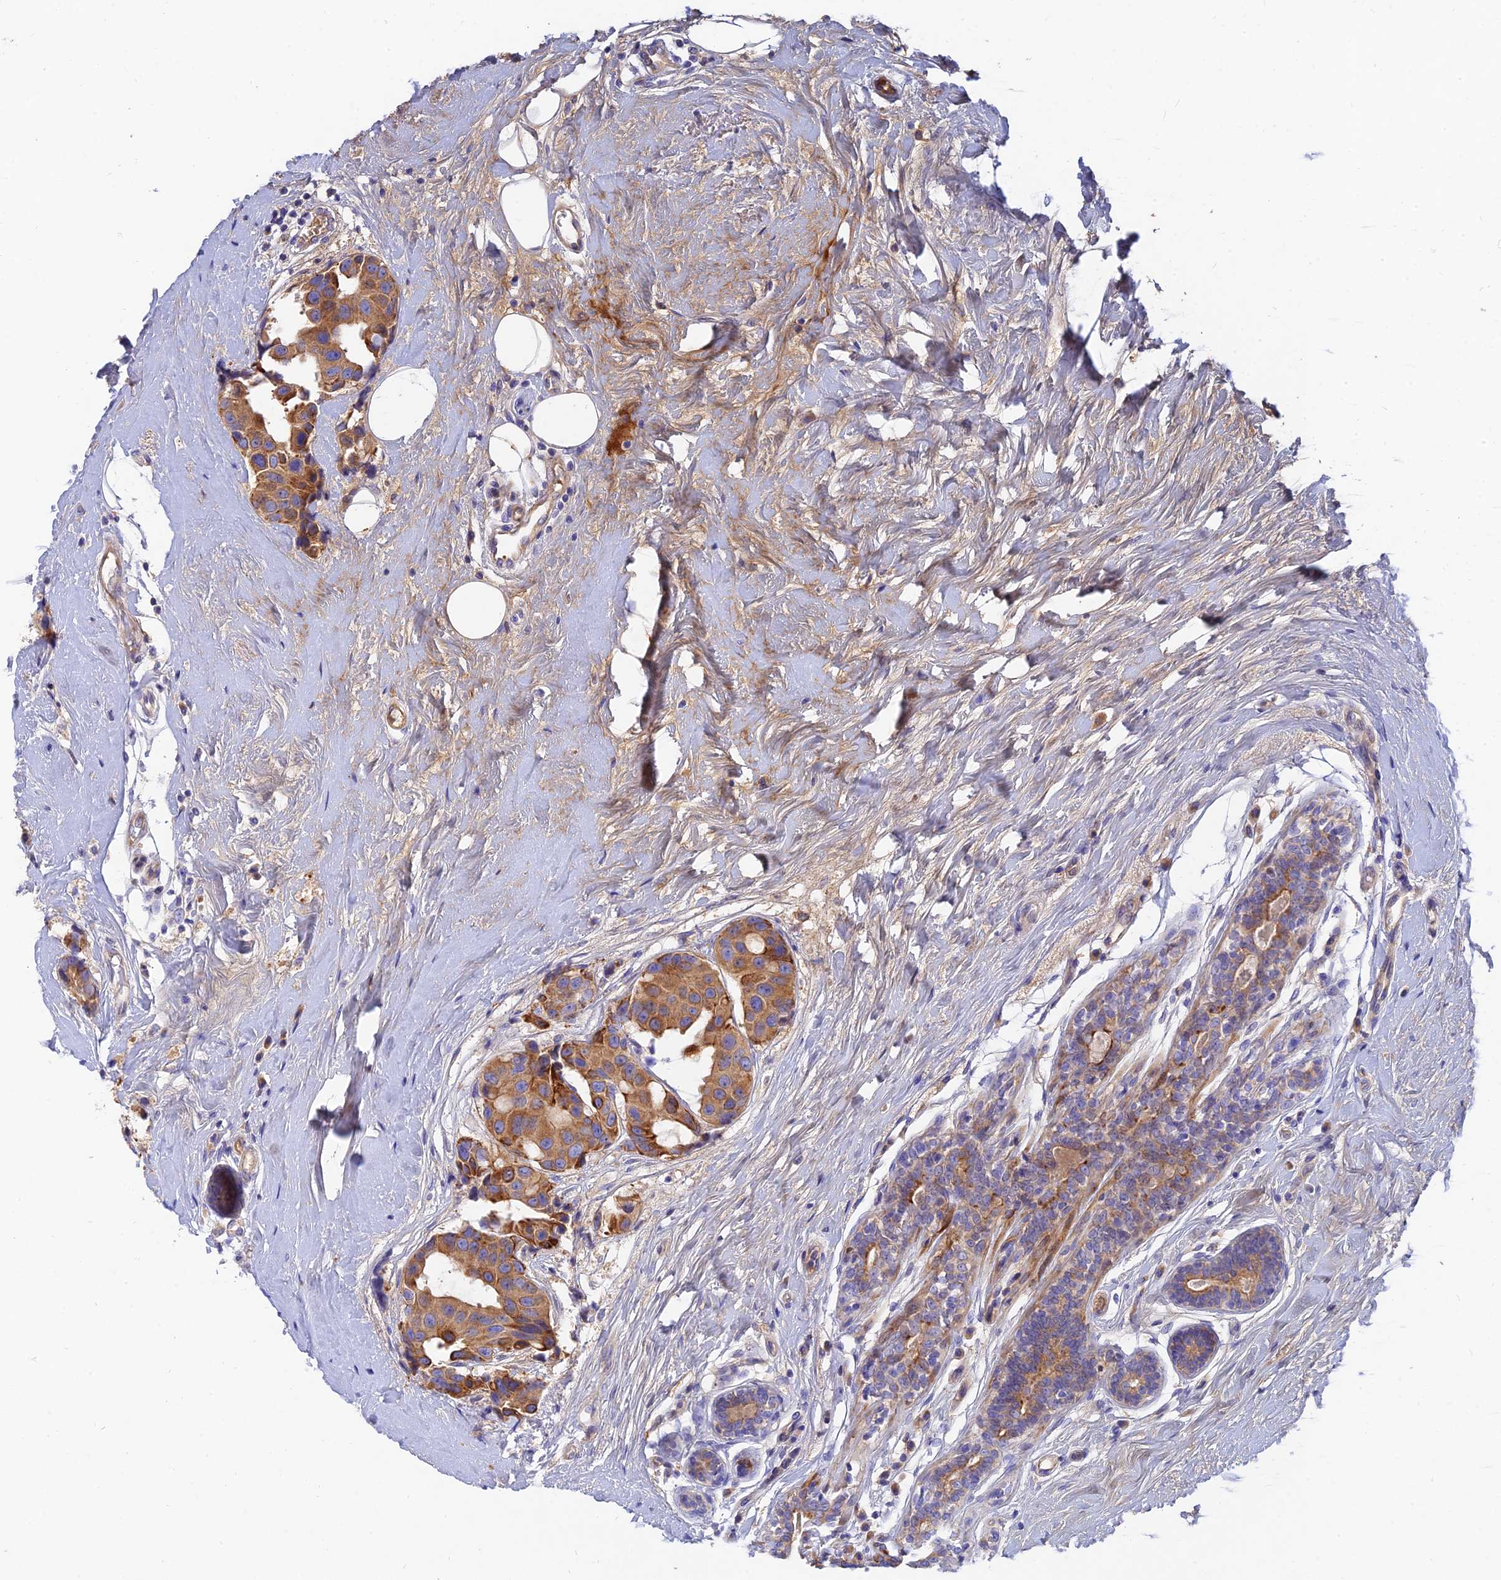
{"staining": {"intensity": "moderate", "quantity": ">75%", "location": "cytoplasmic/membranous"}, "tissue": "breast cancer", "cell_type": "Tumor cells", "image_type": "cancer", "snomed": [{"axis": "morphology", "description": "Normal tissue, NOS"}, {"axis": "morphology", "description": "Duct carcinoma"}, {"axis": "topography", "description": "Breast"}], "caption": "There is medium levels of moderate cytoplasmic/membranous positivity in tumor cells of breast cancer, as demonstrated by immunohistochemical staining (brown color).", "gene": "MROH1", "patient": {"sex": "female", "age": 39}}